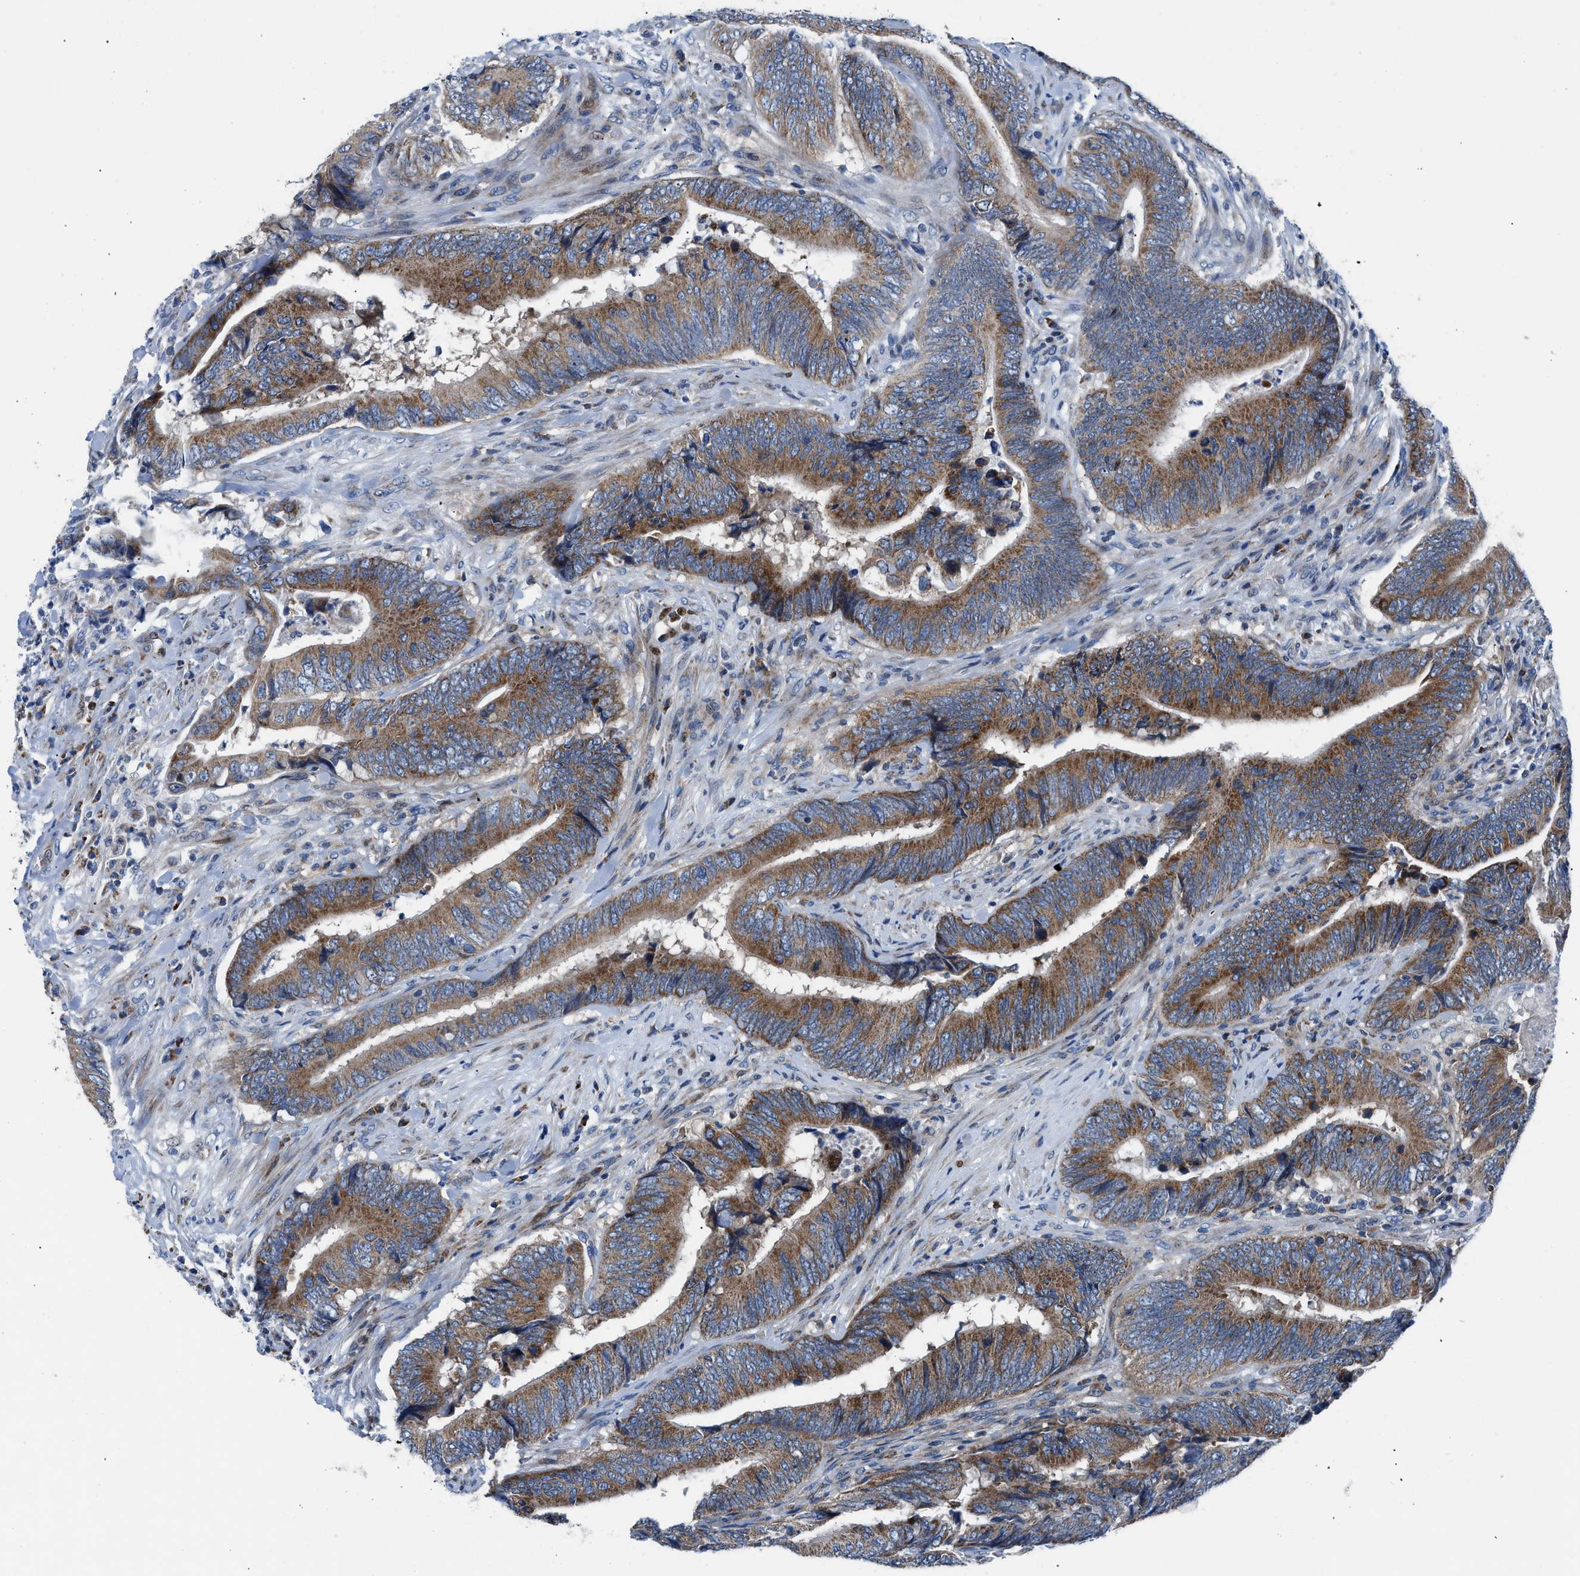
{"staining": {"intensity": "moderate", "quantity": ">75%", "location": "cytoplasmic/membranous"}, "tissue": "colorectal cancer", "cell_type": "Tumor cells", "image_type": "cancer", "snomed": [{"axis": "morphology", "description": "Normal tissue, NOS"}, {"axis": "morphology", "description": "Adenocarcinoma, NOS"}, {"axis": "topography", "description": "Colon"}], "caption": "High-magnification brightfield microscopy of colorectal adenocarcinoma stained with DAB (brown) and counterstained with hematoxylin (blue). tumor cells exhibit moderate cytoplasmic/membranous positivity is appreciated in about>75% of cells. Nuclei are stained in blue.", "gene": "LMO2", "patient": {"sex": "male", "age": 56}}